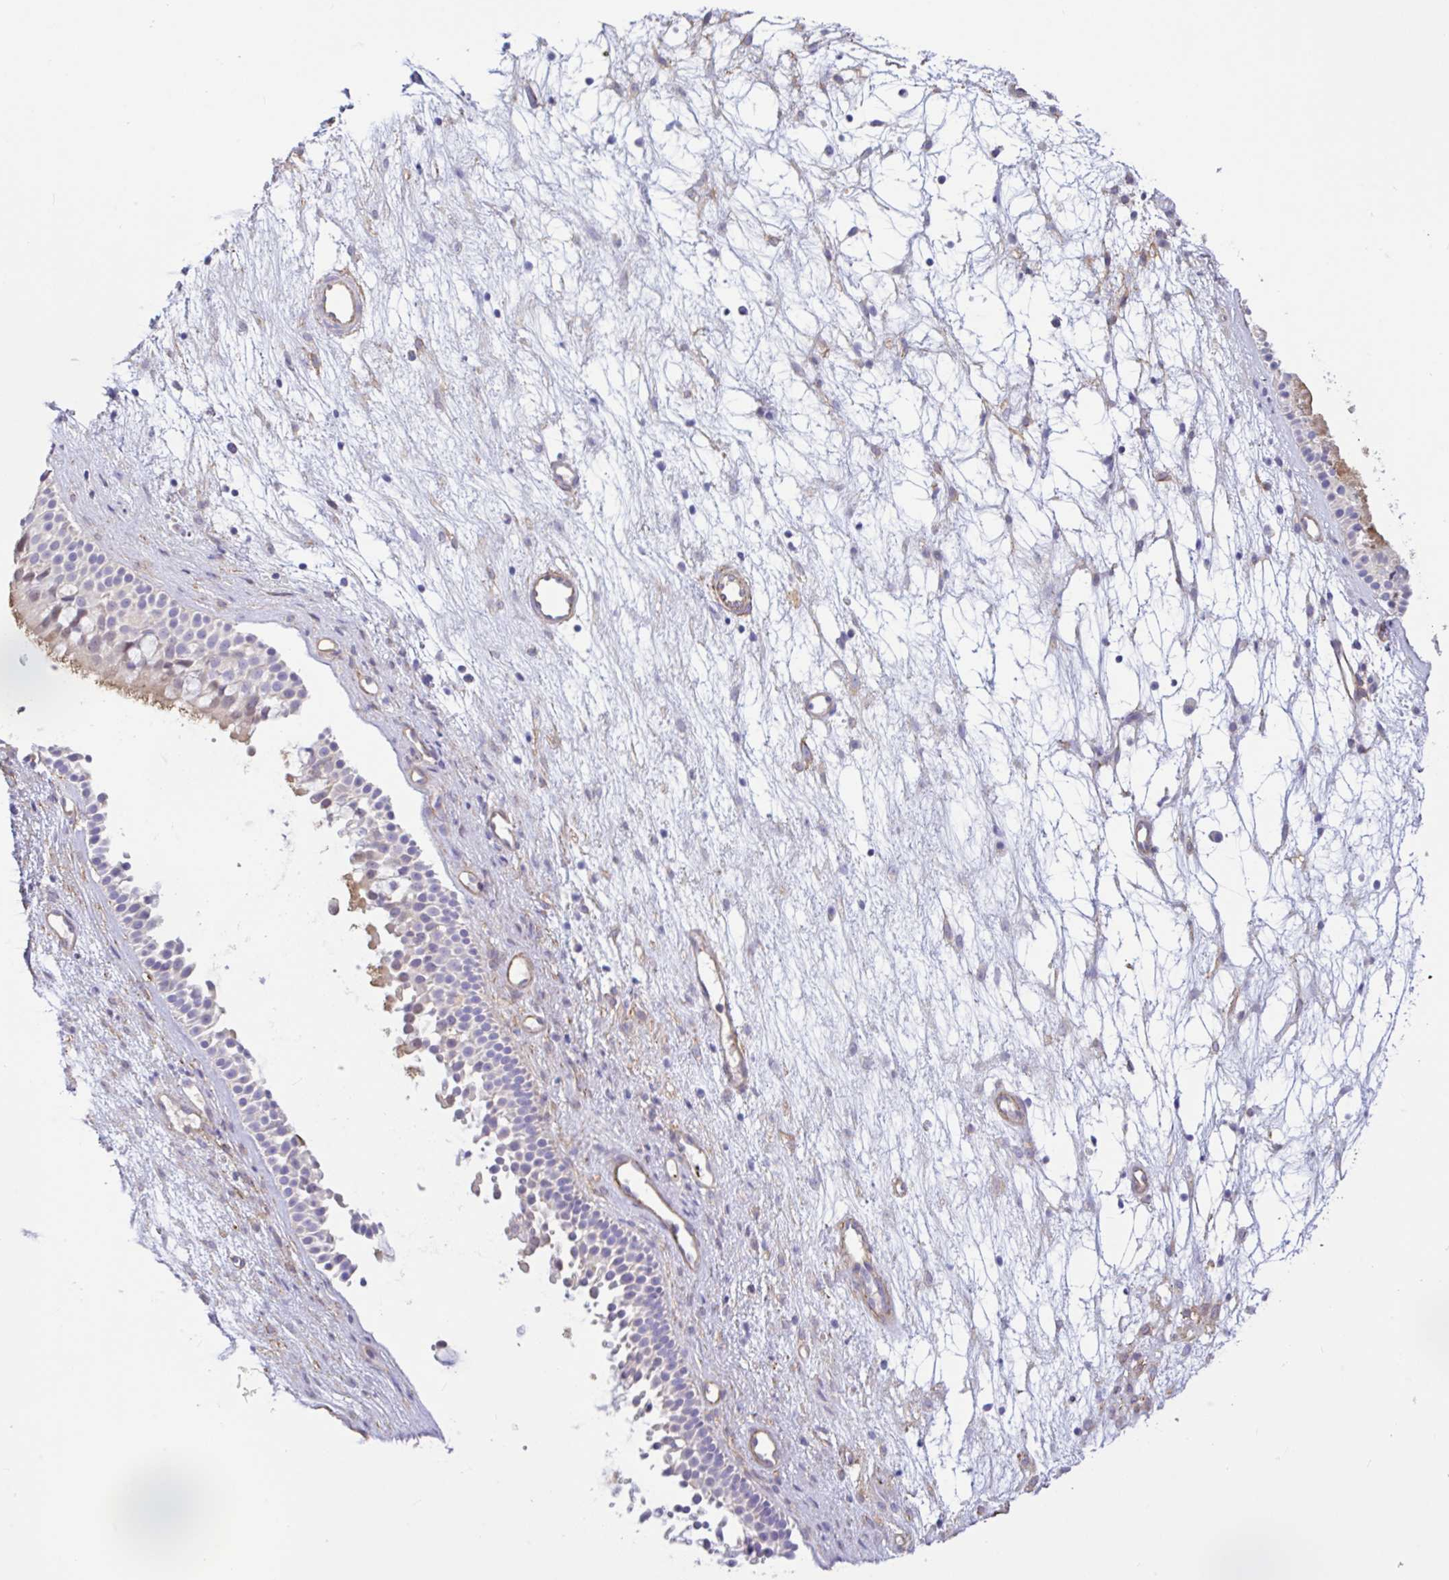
{"staining": {"intensity": "negative", "quantity": "none", "location": "none"}, "tissue": "nasopharynx", "cell_type": "Respiratory epithelial cells", "image_type": "normal", "snomed": [{"axis": "morphology", "description": "Normal tissue, NOS"}, {"axis": "morphology", "description": "Polyp, NOS"}, {"axis": "topography", "description": "Nasopharynx"}], "caption": "This is an immunohistochemistry image of unremarkable human nasopharynx. There is no expression in respiratory epithelial cells.", "gene": "PLCD4", "patient": {"sex": "male", "age": 83}}